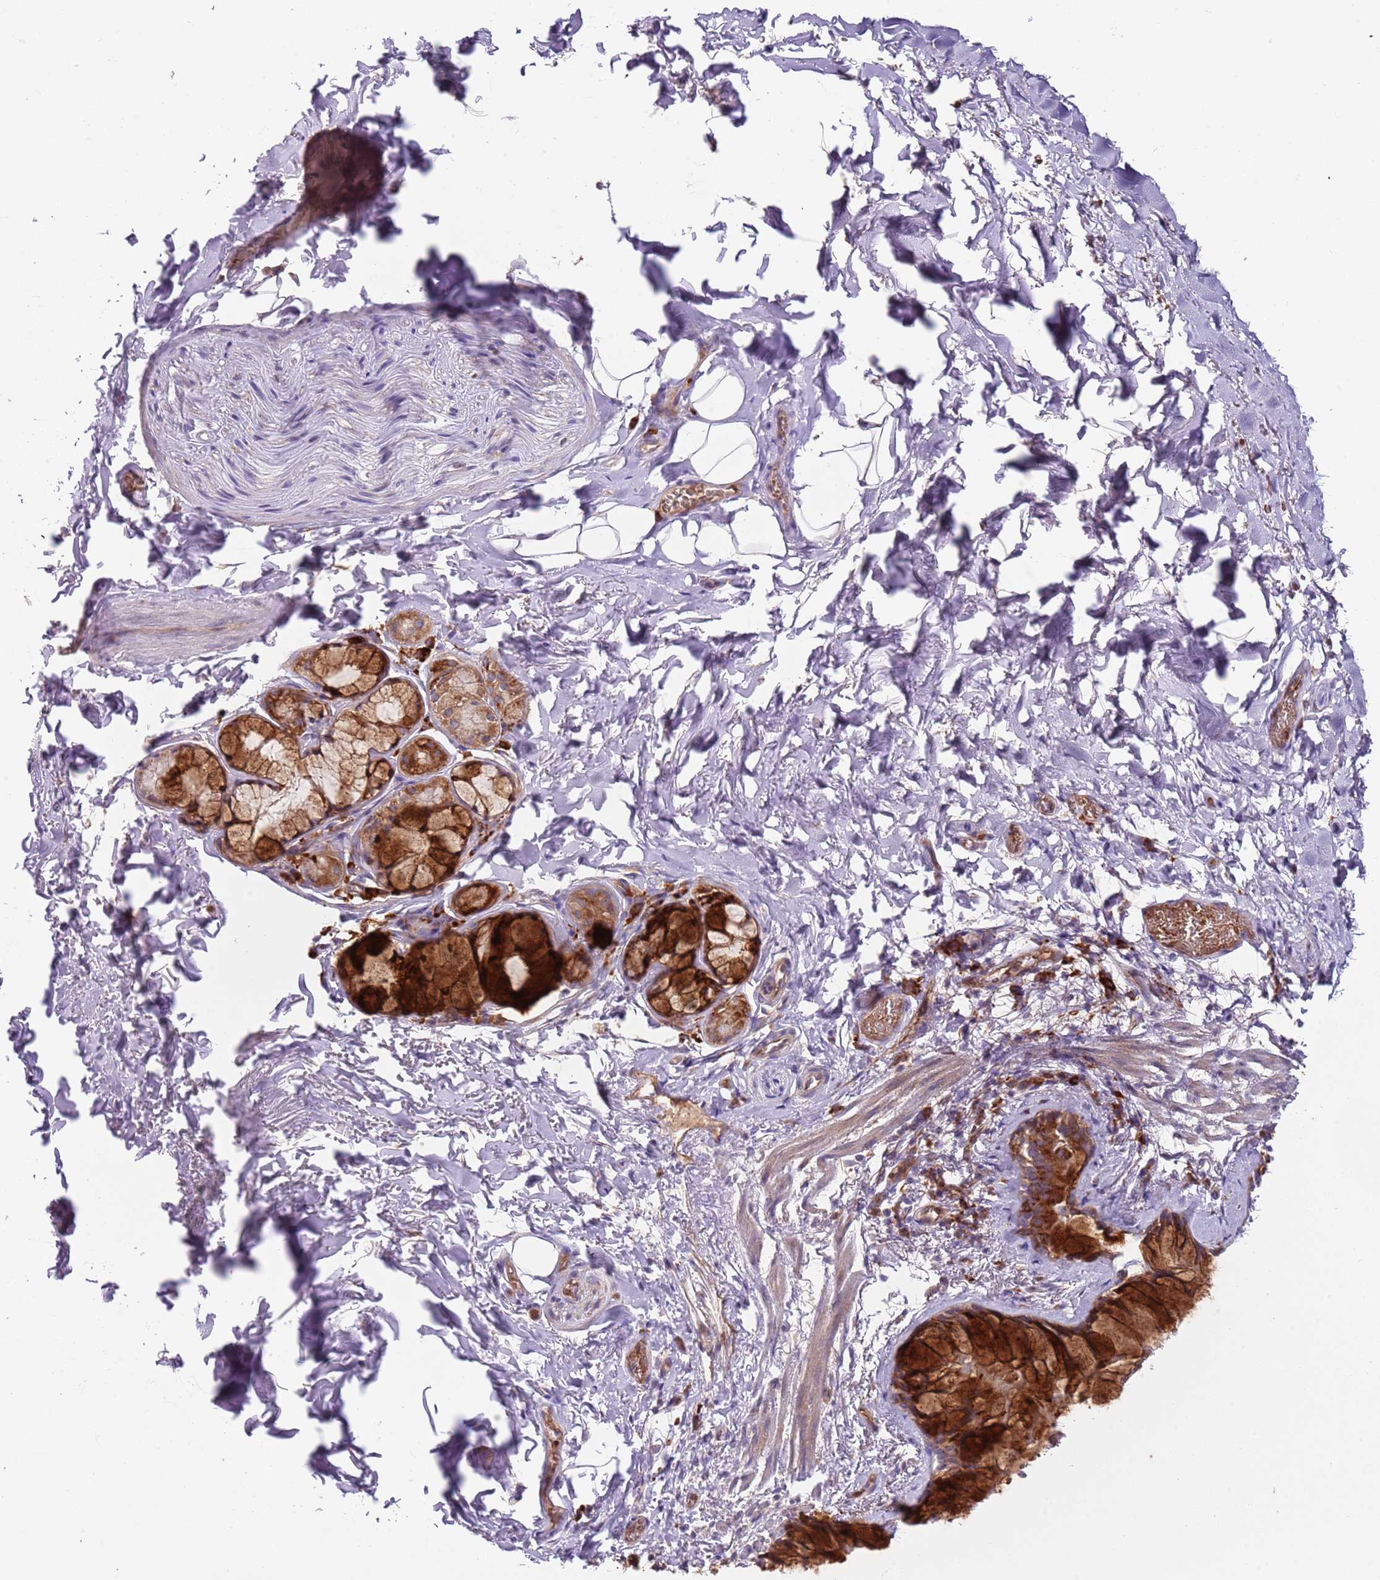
{"staining": {"intensity": "strong", "quantity": ">75%", "location": "cytoplasmic/membranous"}, "tissue": "bronchus", "cell_type": "Respiratory epithelial cells", "image_type": "normal", "snomed": [{"axis": "morphology", "description": "Normal tissue, NOS"}, {"axis": "topography", "description": "Cartilage tissue"}], "caption": "This histopathology image shows immunohistochemistry (IHC) staining of benign bronchus, with high strong cytoplasmic/membranous positivity in about >75% of respiratory epithelial cells.", "gene": "VWCE", "patient": {"sex": "male", "age": 63}}